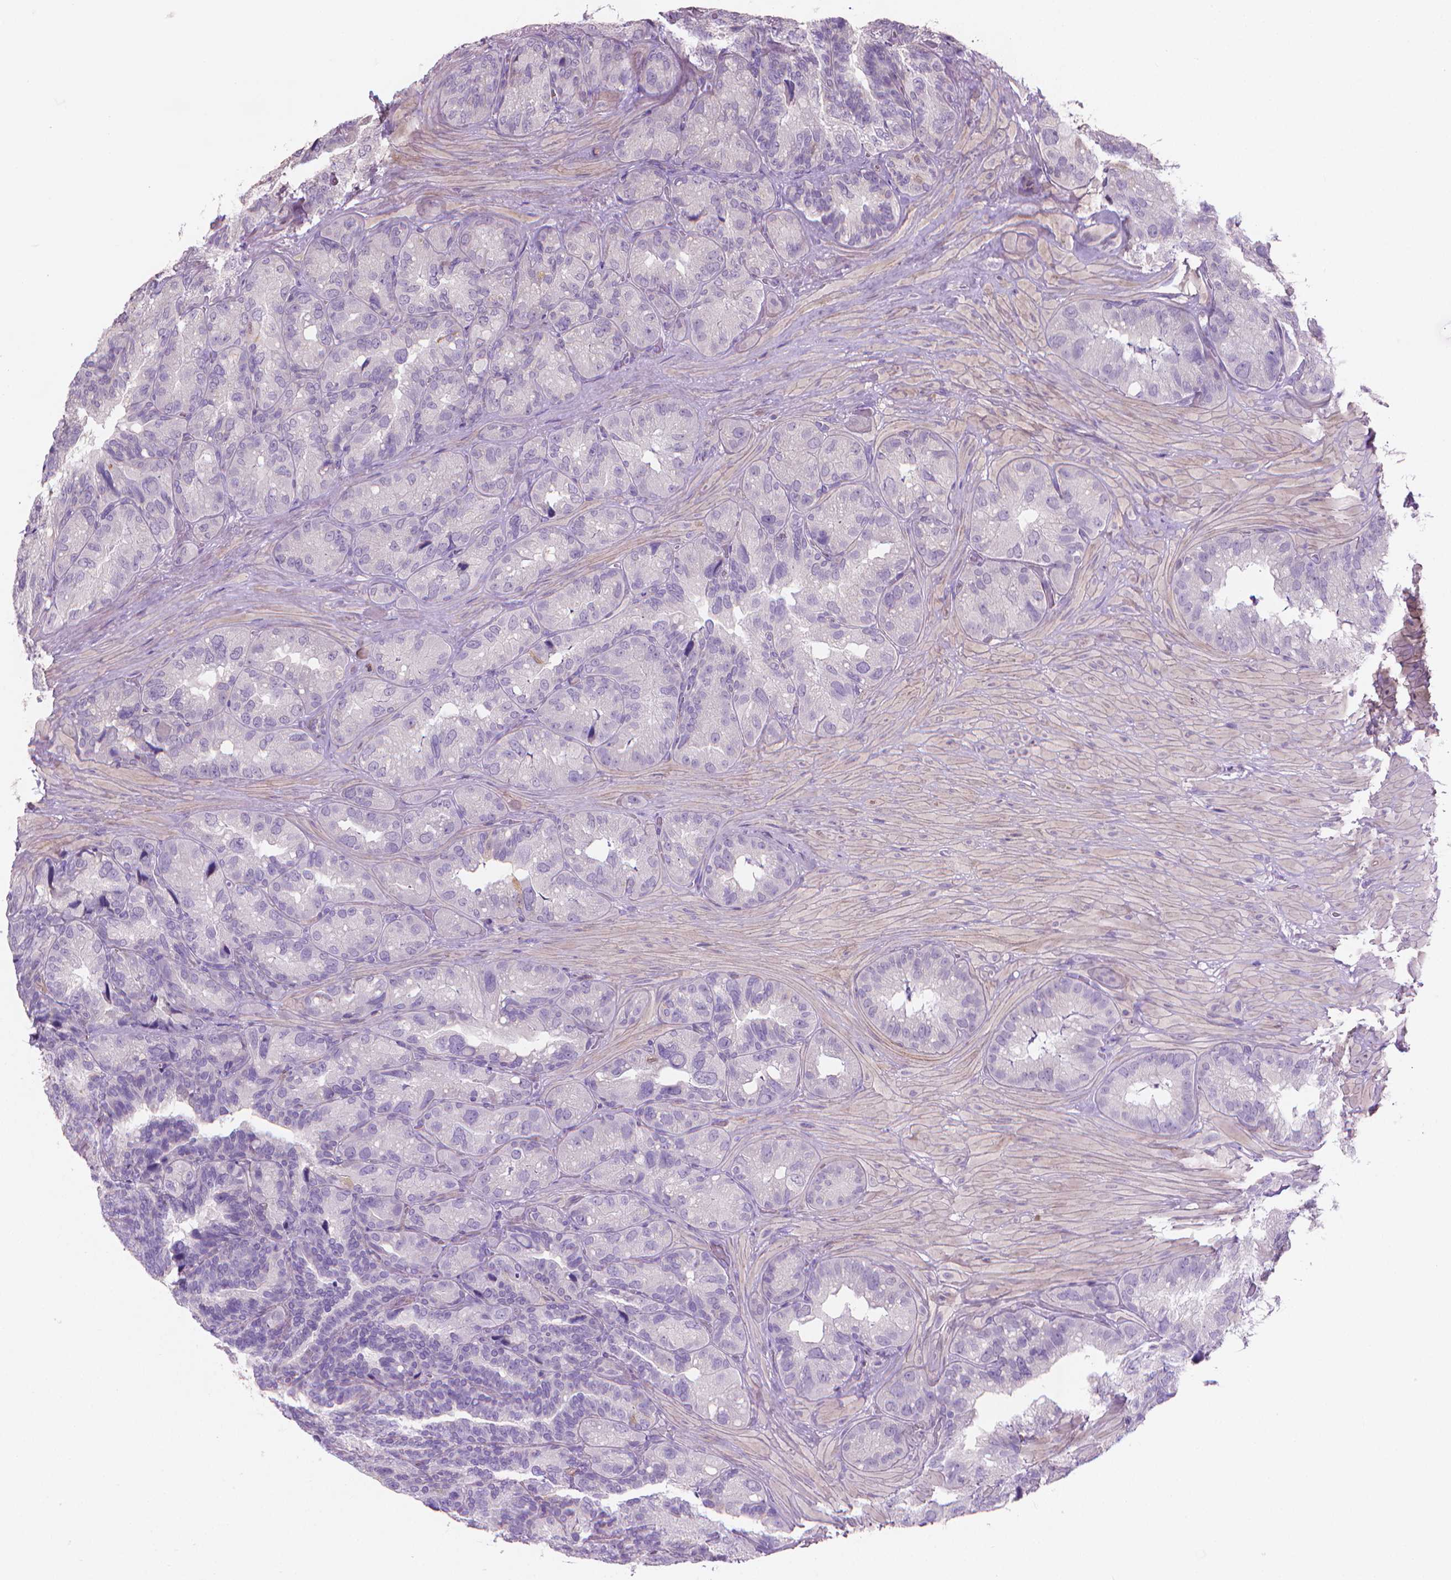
{"staining": {"intensity": "negative", "quantity": "none", "location": "none"}, "tissue": "seminal vesicle", "cell_type": "Glandular cells", "image_type": "normal", "snomed": [{"axis": "morphology", "description": "Normal tissue, NOS"}, {"axis": "topography", "description": "Seminal veicle"}], "caption": "Immunohistochemical staining of benign seminal vesicle shows no significant expression in glandular cells.", "gene": "GSDMA", "patient": {"sex": "male", "age": 60}}